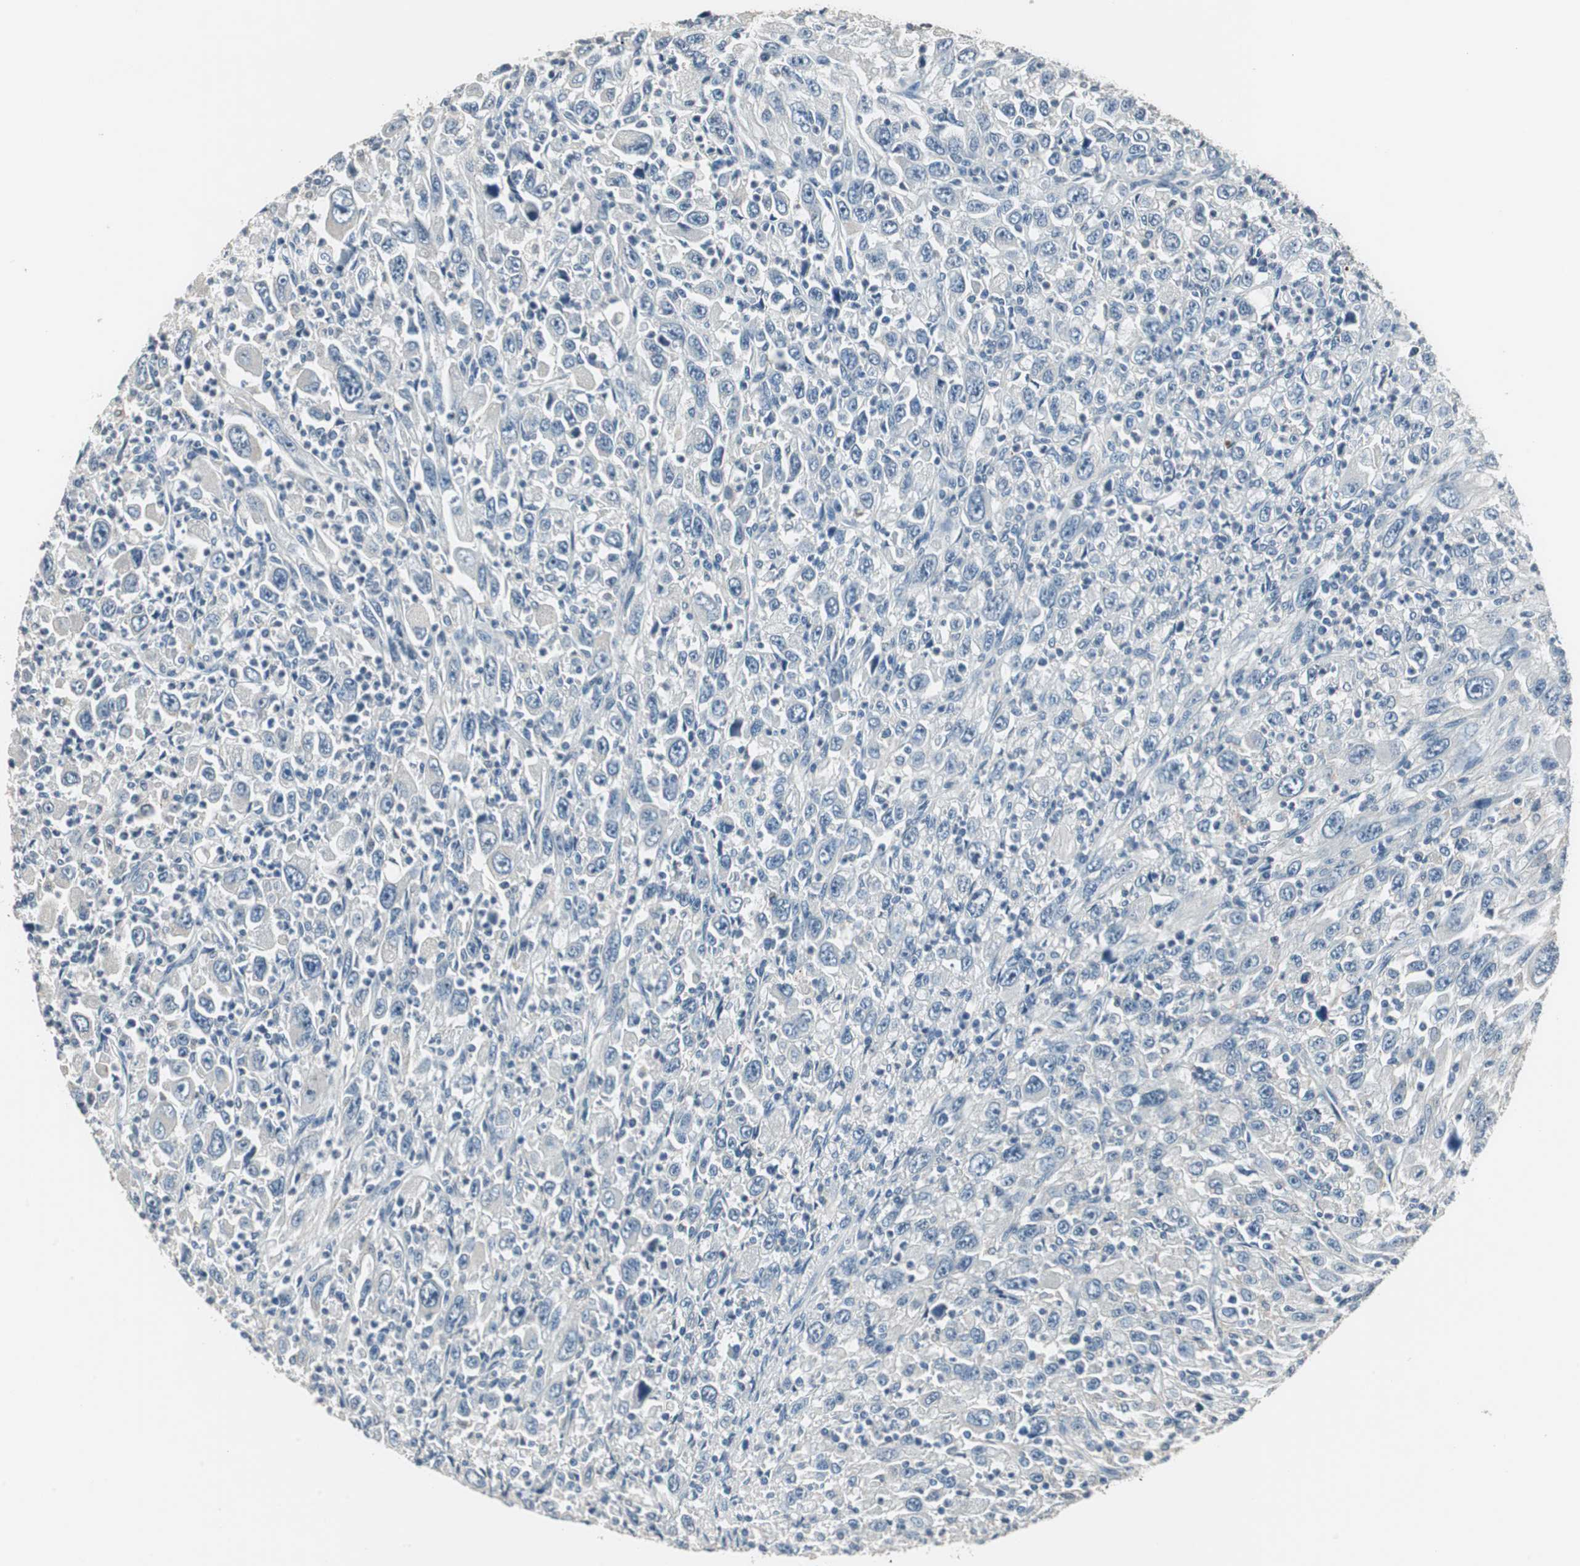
{"staining": {"intensity": "negative", "quantity": "none", "location": "none"}, "tissue": "melanoma", "cell_type": "Tumor cells", "image_type": "cancer", "snomed": [{"axis": "morphology", "description": "Malignant melanoma, Metastatic site"}, {"axis": "topography", "description": "Skin"}], "caption": "A high-resolution histopathology image shows immunohistochemistry (IHC) staining of malignant melanoma (metastatic site), which shows no significant expression in tumor cells.", "gene": "PI4KB", "patient": {"sex": "female", "age": 56}}